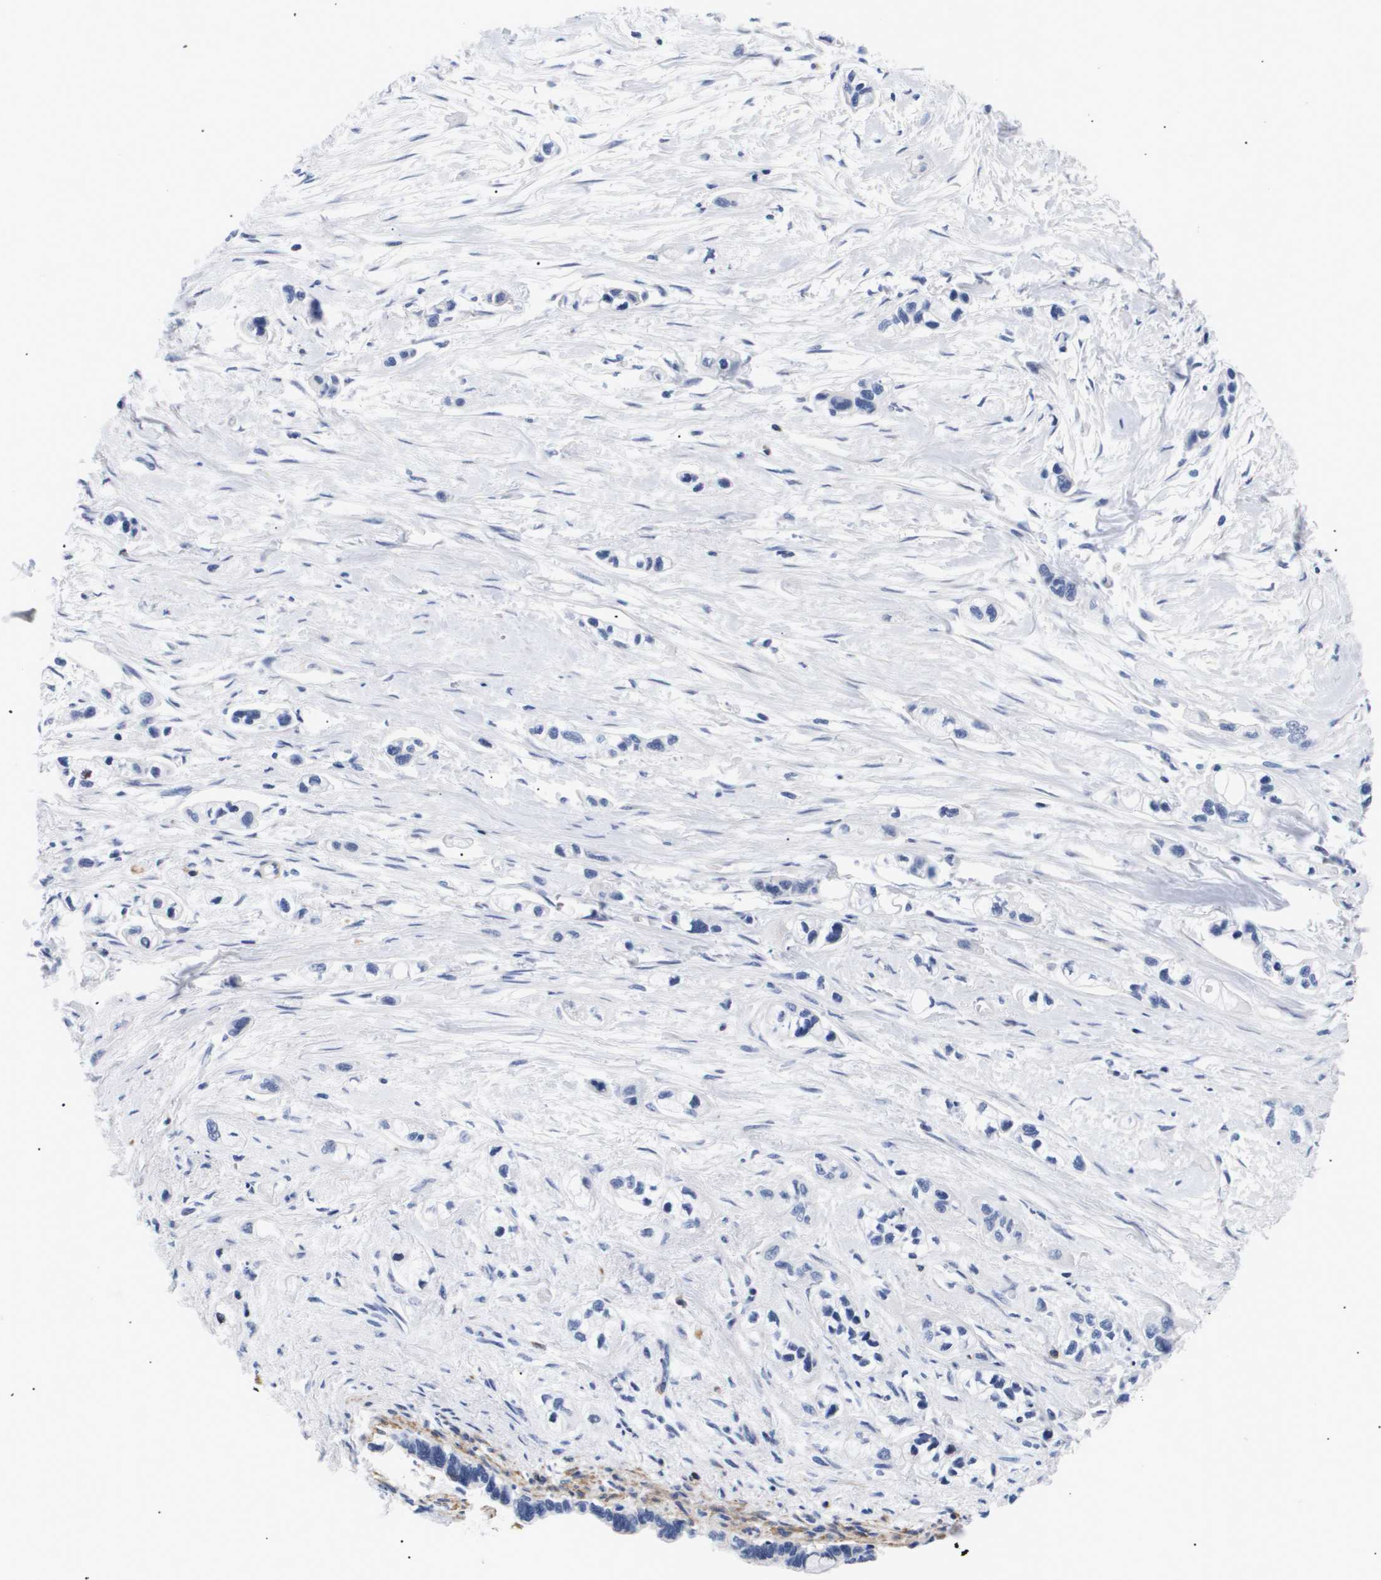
{"staining": {"intensity": "negative", "quantity": "none", "location": "none"}, "tissue": "pancreatic cancer", "cell_type": "Tumor cells", "image_type": "cancer", "snomed": [{"axis": "morphology", "description": "Adenocarcinoma, NOS"}, {"axis": "topography", "description": "Pancreas"}], "caption": "Immunohistochemistry micrograph of neoplastic tissue: pancreatic cancer (adenocarcinoma) stained with DAB reveals no significant protein staining in tumor cells.", "gene": "SHD", "patient": {"sex": "male", "age": 74}}